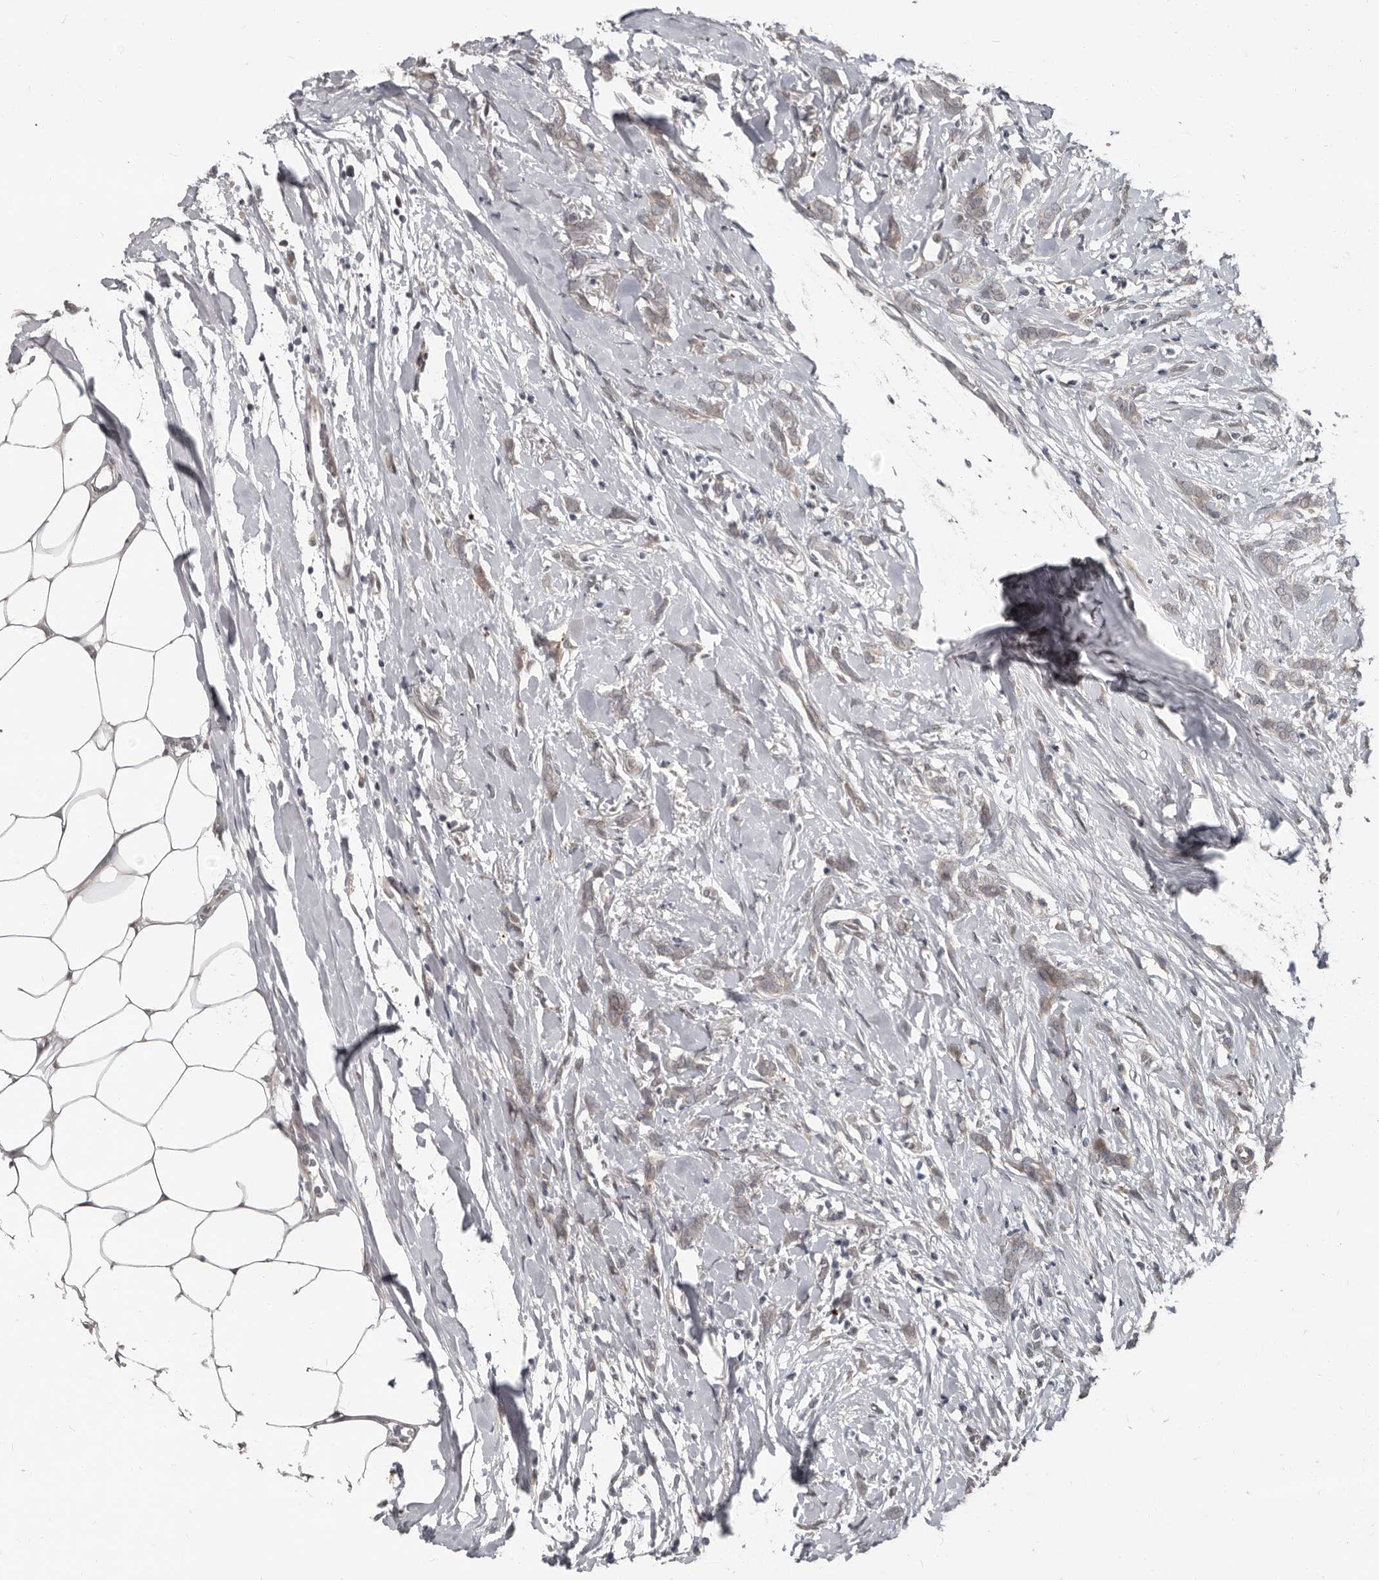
{"staining": {"intensity": "weak", "quantity": "25%-75%", "location": "cytoplasmic/membranous"}, "tissue": "breast cancer", "cell_type": "Tumor cells", "image_type": "cancer", "snomed": [{"axis": "morphology", "description": "Lobular carcinoma, in situ"}, {"axis": "morphology", "description": "Lobular carcinoma"}, {"axis": "topography", "description": "Breast"}], "caption": "Breast cancer (lobular carcinoma) stained with immunohistochemistry (IHC) reveals weak cytoplasmic/membranous expression in approximately 25%-75% of tumor cells.", "gene": "APOL6", "patient": {"sex": "female", "age": 41}}